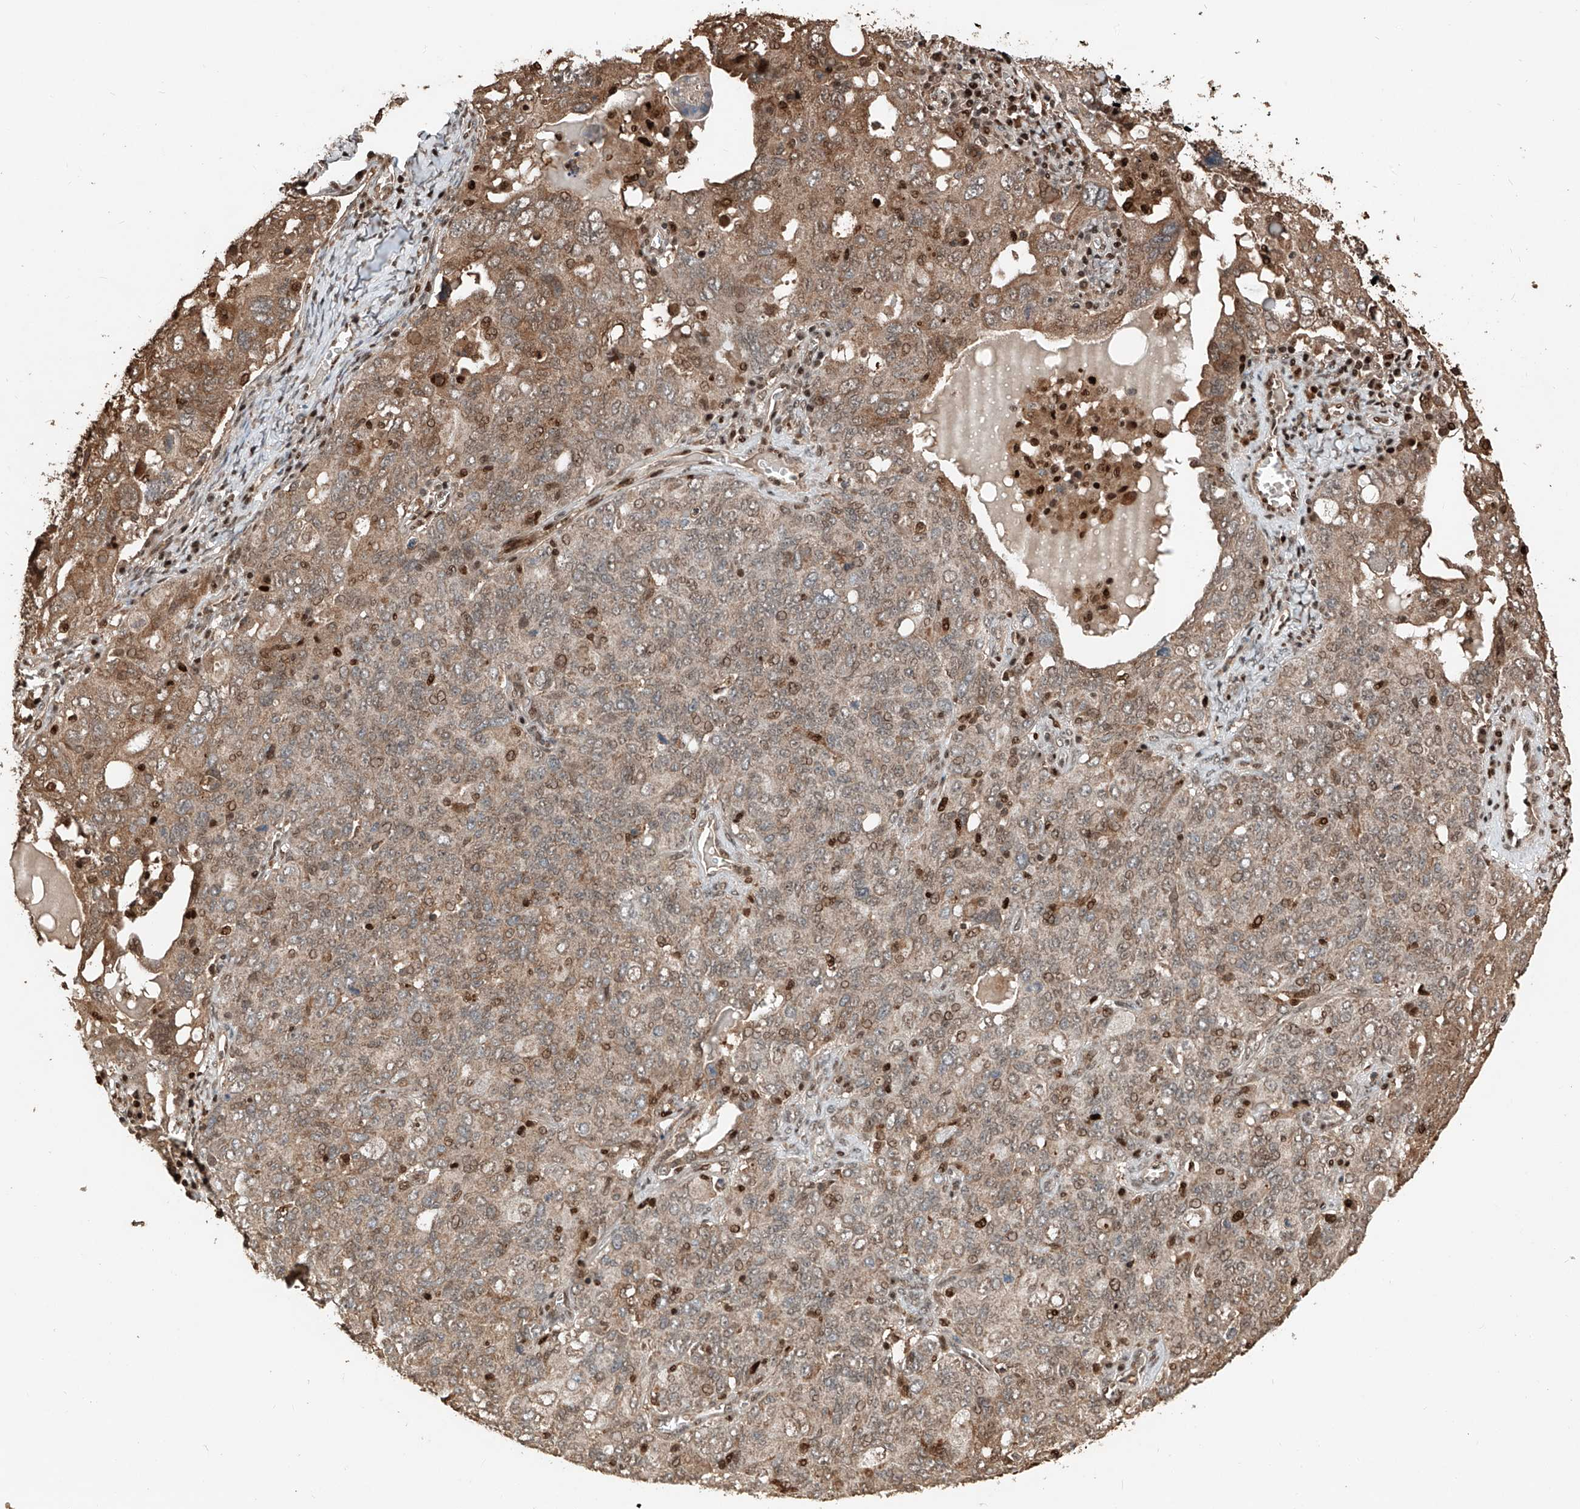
{"staining": {"intensity": "weak", "quantity": "25%-75%", "location": "cytoplasmic/membranous,nuclear"}, "tissue": "ovarian cancer", "cell_type": "Tumor cells", "image_type": "cancer", "snomed": [{"axis": "morphology", "description": "Carcinoma, endometroid"}, {"axis": "topography", "description": "Ovary"}], "caption": "An immunohistochemistry (IHC) micrograph of tumor tissue is shown. Protein staining in brown shows weak cytoplasmic/membranous and nuclear positivity in endometroid carcinoma (ovarian) within tumor cells. Using DAB (3,3'-diaminobenzidine) (brown) and hematoxylin (blue) stains, captured at high magnification using brightfield microscopy.", "gene": "RMND1", "patient": {"sex": "female", "age": 62}}